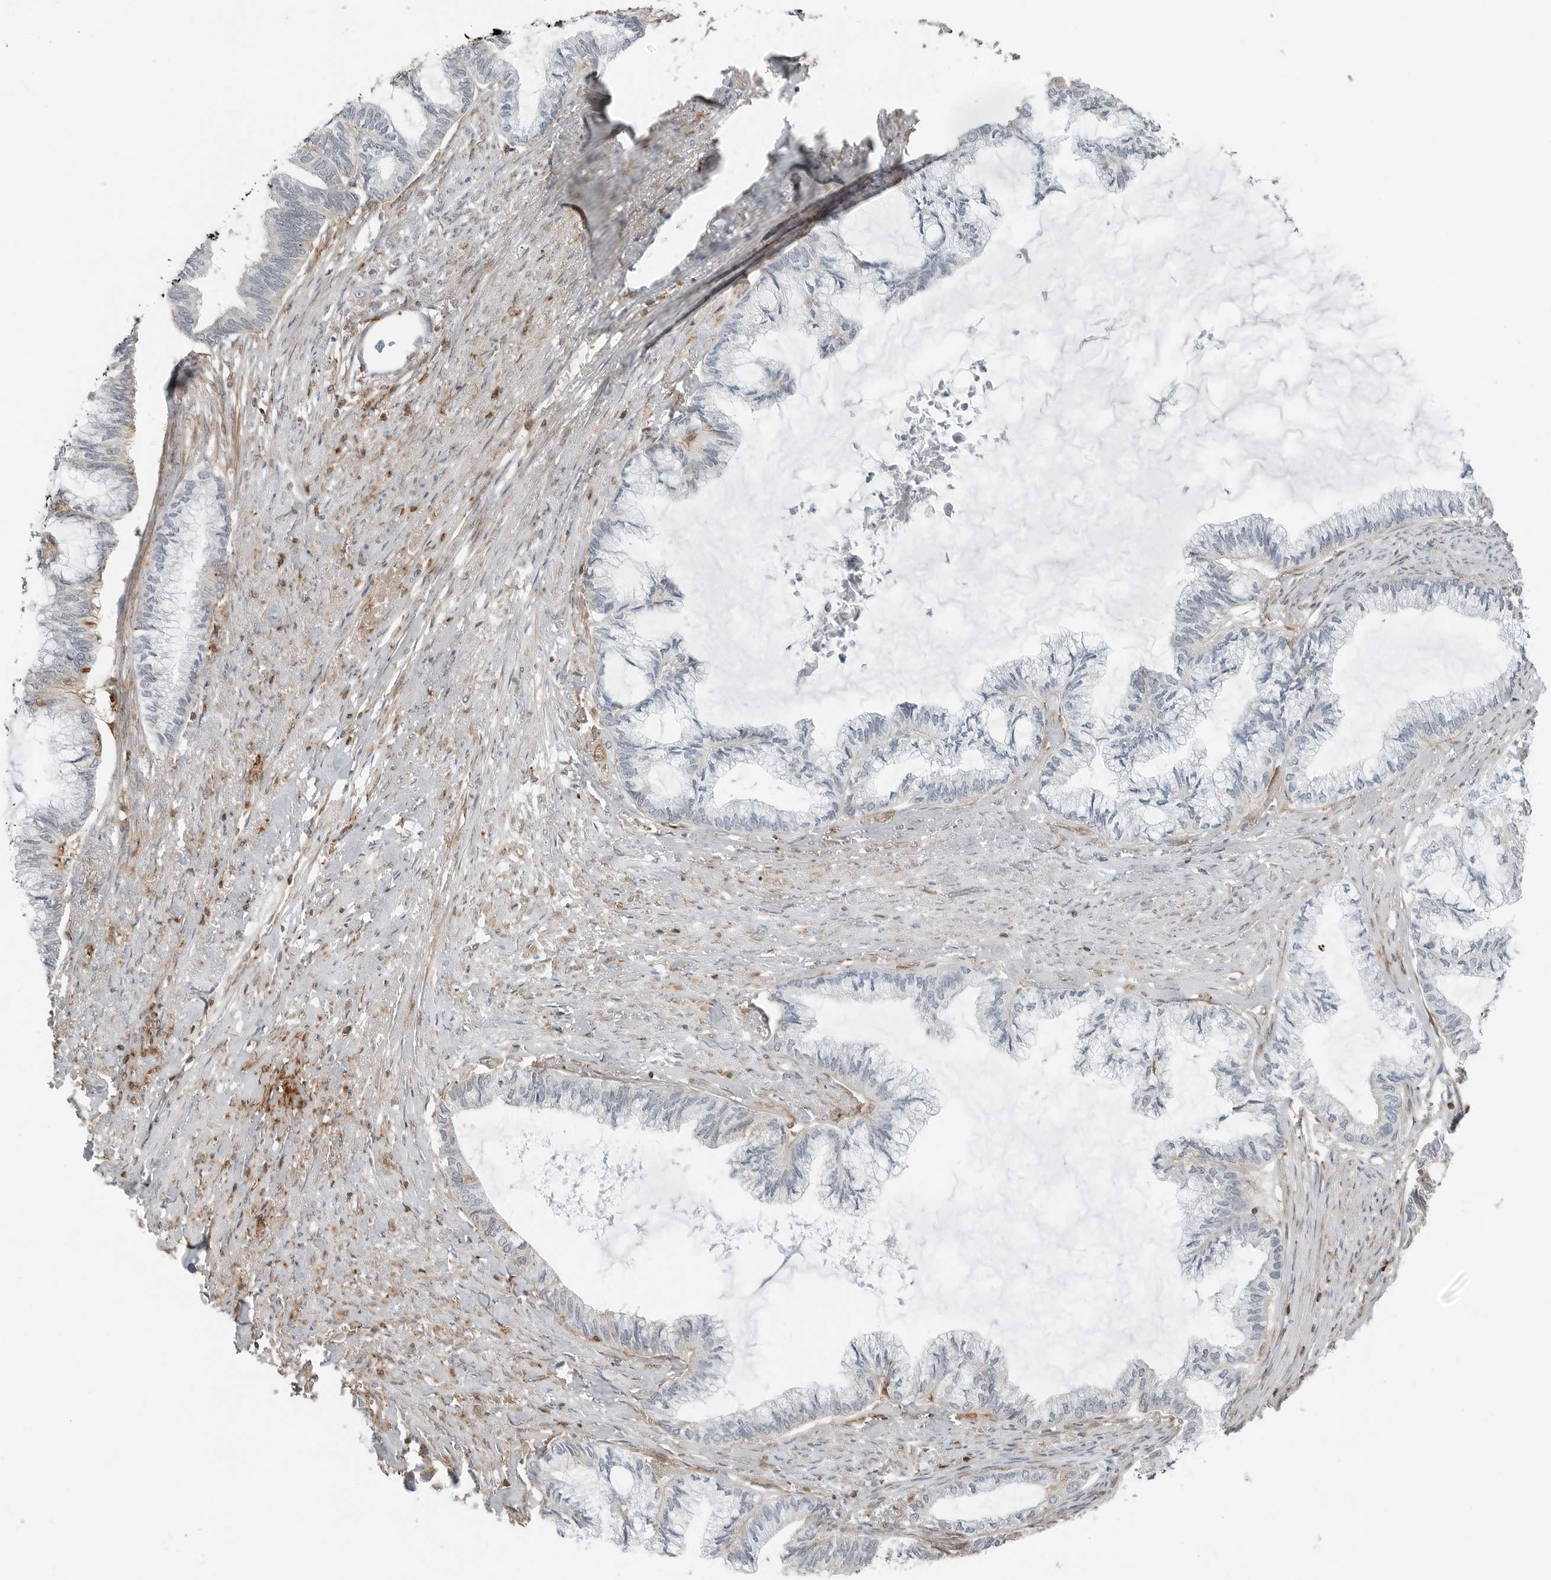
{"staining": {"intensity": "negative", "quantity": "none", "location": "none"}, "tissue": "endometrial cancer", "cell_type": "Tumor cells", "image_type": "cancer", "snomed": [{"axis": "morphology", "description": "Adenocarcinoma, NOS"}, {"axis": "topography", "description": "Endometrium"}], "caption": "Immunohistochemistry (IHC) histopathology image of neoplastic tissue: endometrial cancer (adenocarcinoma) stained with DAB shows no significant protein positivity in tumor cells. (DAB (3,3'-diaminobenzidine) immunohistochemistry, high magnification).", "gene": "LEFTY2", "patient": {"sex": "female", "age": 86}}